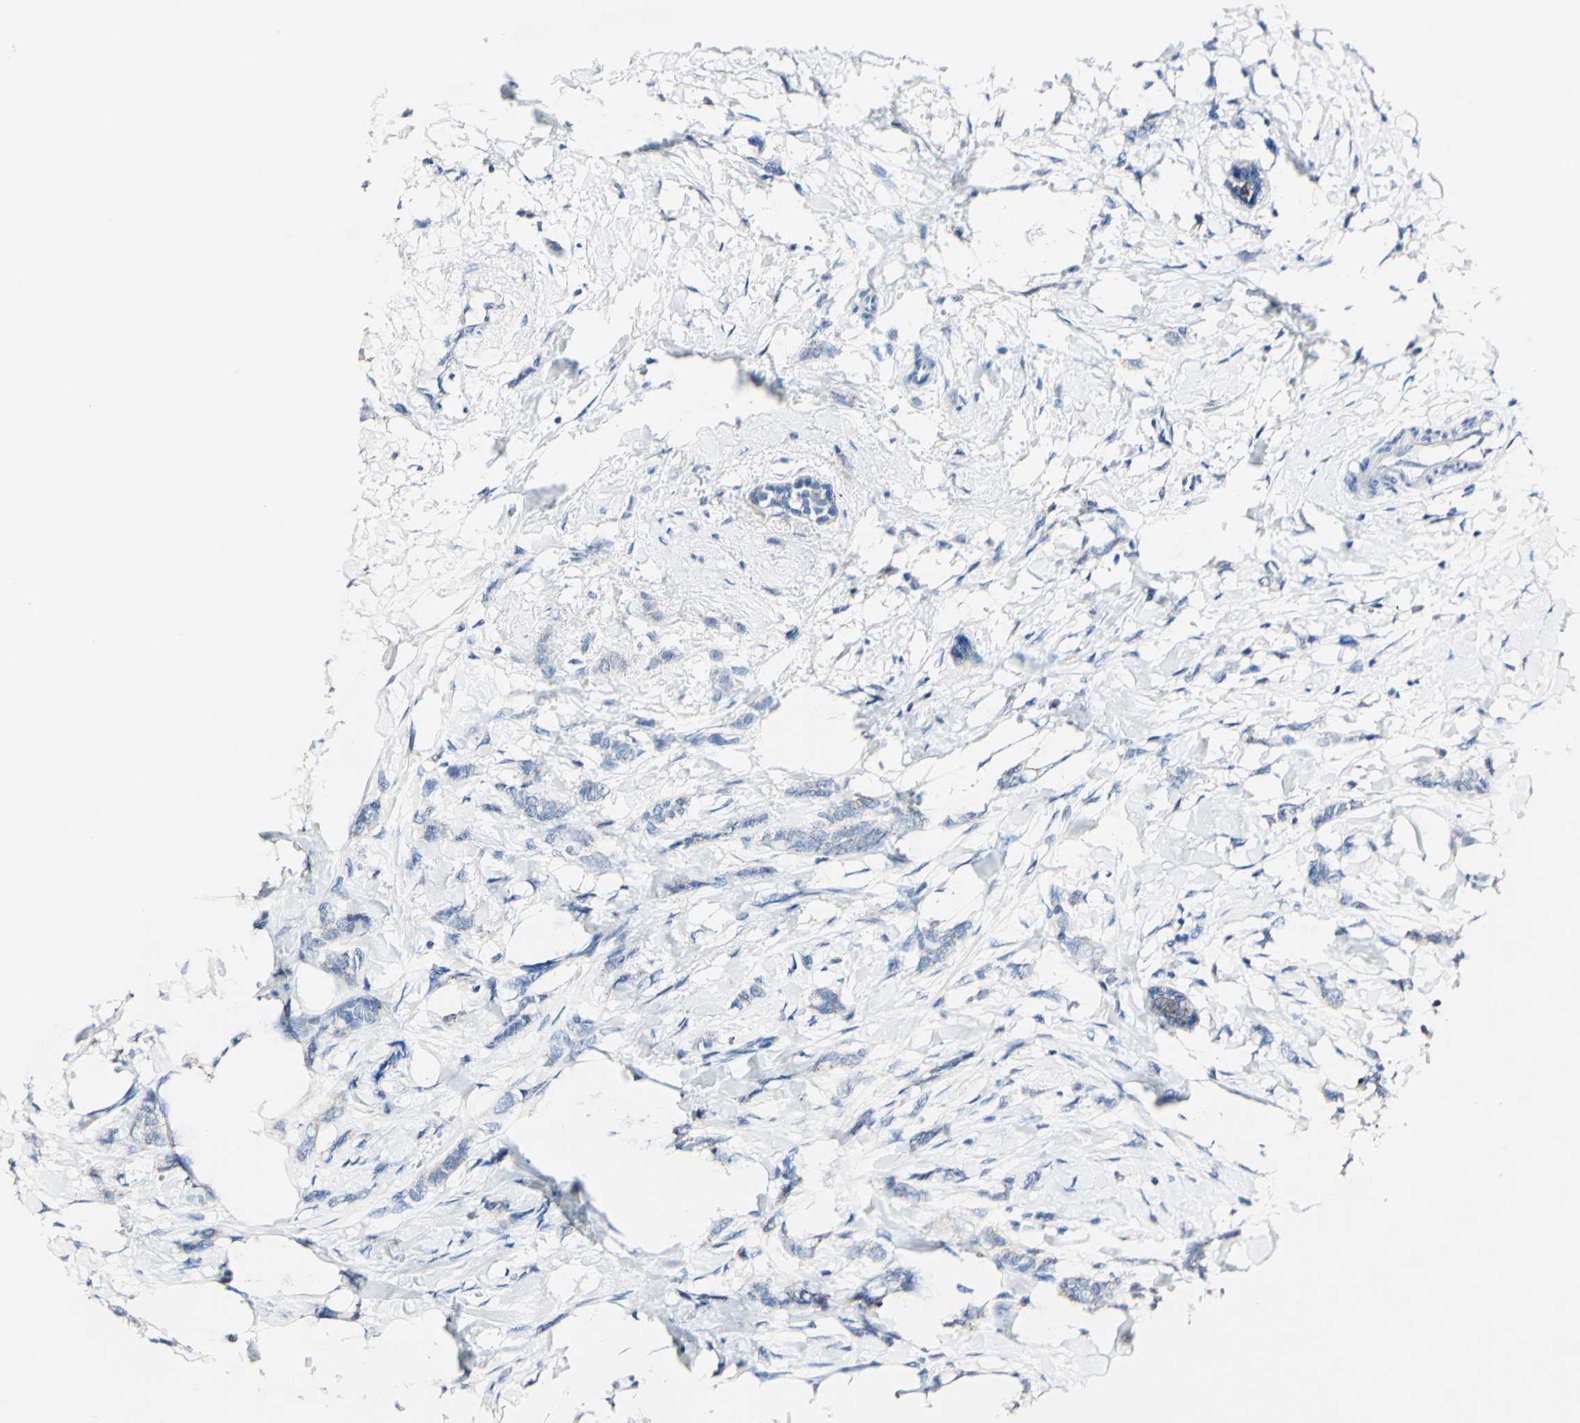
{"staining": {"intensity": "negative", "quantity": "none", "location": "none"}, "tissue": "breast cancer", "cell_type": "Tumor cells", "image_type": "cancer", "snomed": [{"axis": "morphology", "description": "Lobular carcinoma, in situ"}, {"axis": "morphology", "description": "Lobular carcinoma"}, {"axis": "topography", "description": "Breast"}], "caption": "This photomicrograph is of breast cancer stained with immunohistochemistry to label a protein in brown with the nuclei are counter-stained blue. There is no staining in tumor cells. (DAB (3,3'-diaminobenzidine) IHC with hematoxylin counter stain).", "gene": "DSC2", "patient": {"sex": "female", "age": 41}}